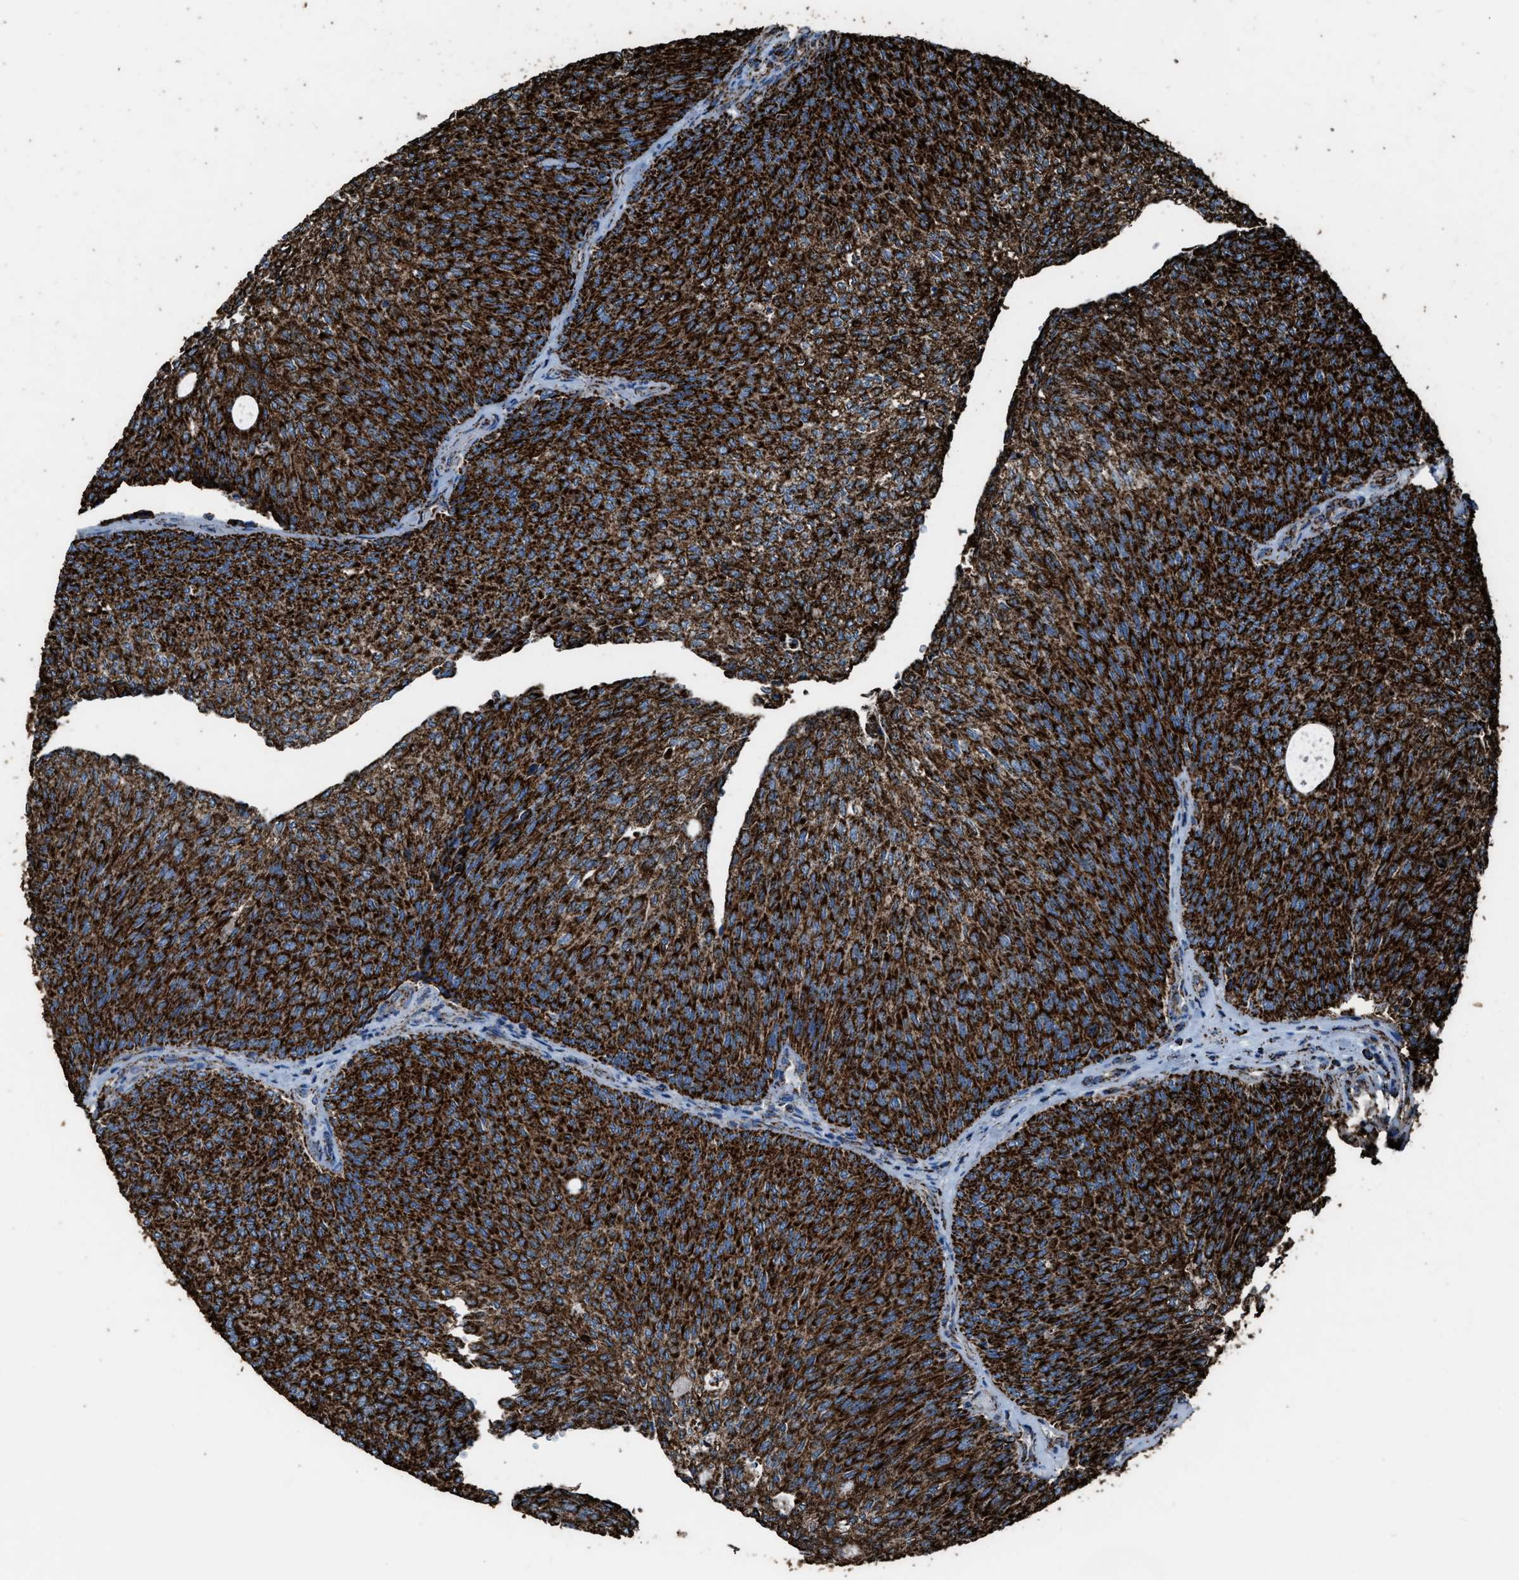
{"staining": {"intensity": "strong", "quantity": ">75%", "location": "cytoplasmic/membranous"}, "tissue": "urothelial cancer", "cell_type": "Tumor cells", "image_type": "cancer", "snomed": [{"axis": "morphology", "description": "Urothelial carcinoma, Low grade"}, {"axis": "topography", "description": "Urinary bladder"}], "caption": "Urothelial cancer stained for a protein reveals strong cytoplasmic/membranous positivity in tumor cells.", "gene": "MDH2", "patient": {"sex": "female", "age": 79}}